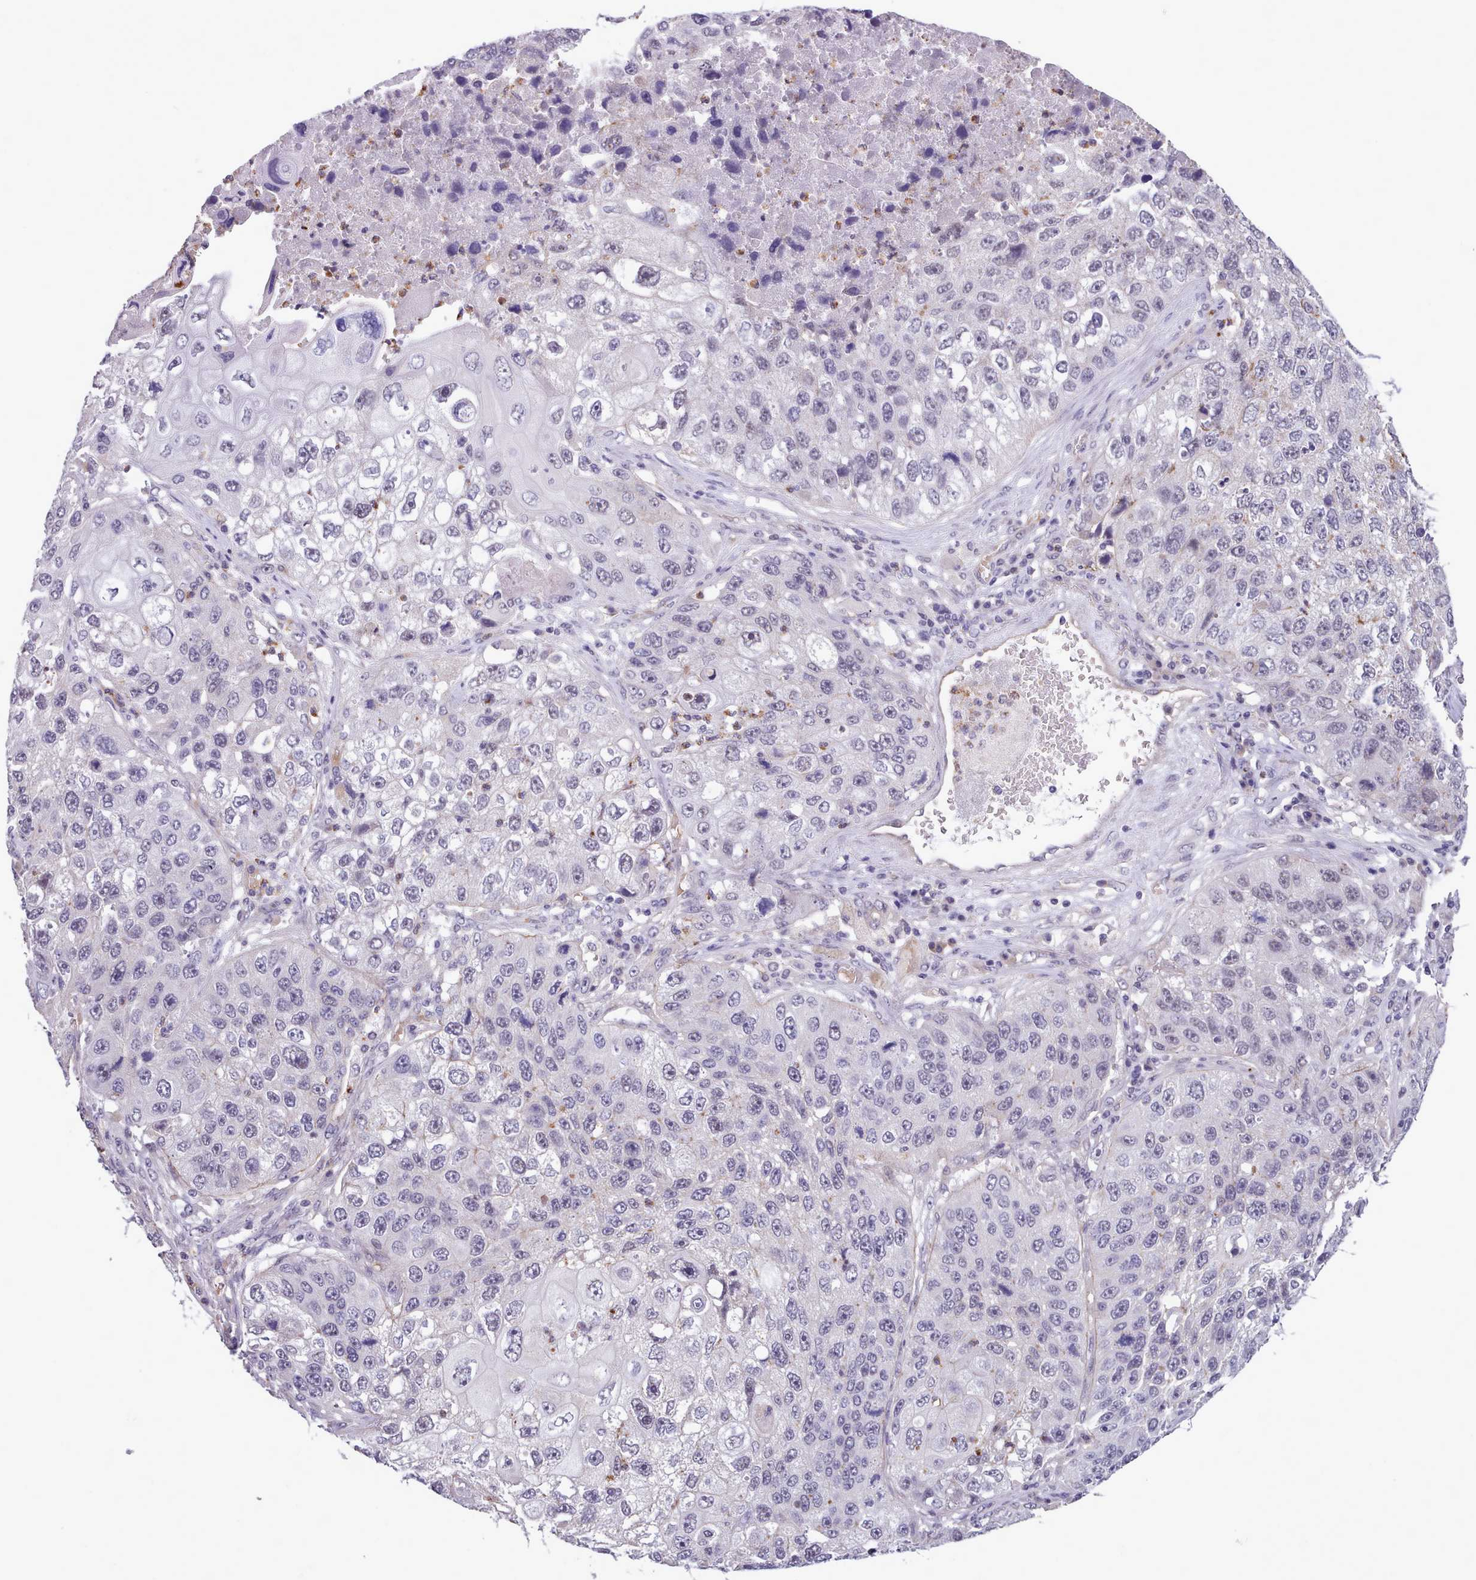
{"staining": {"intensity": "negative", "quantity": "none", "location": "none"}, "tissue": "lung cancer", "cell_type": "Tumor cells", "image_type": "cancer", "snomed": [{"axis": "morphology", "description": "Squamous cell carcinoma, NOS"}, {"axis": "topography", "description": "Lung"}], "caption": "The immunohistochemistry (IHC) histopathology image has no significant staining in tumor cells of lung cancer (squamous cell carcinoma) tissue. Brightfield microscopy of immunohistochemistry (IHC) stained with DAB (3,3'-diaminobenzidine) (brown) and hematoxylin (blue), captured at high magnification.", "gene": "KCTD16", "patient": {"sex": "male", "age": 61}}